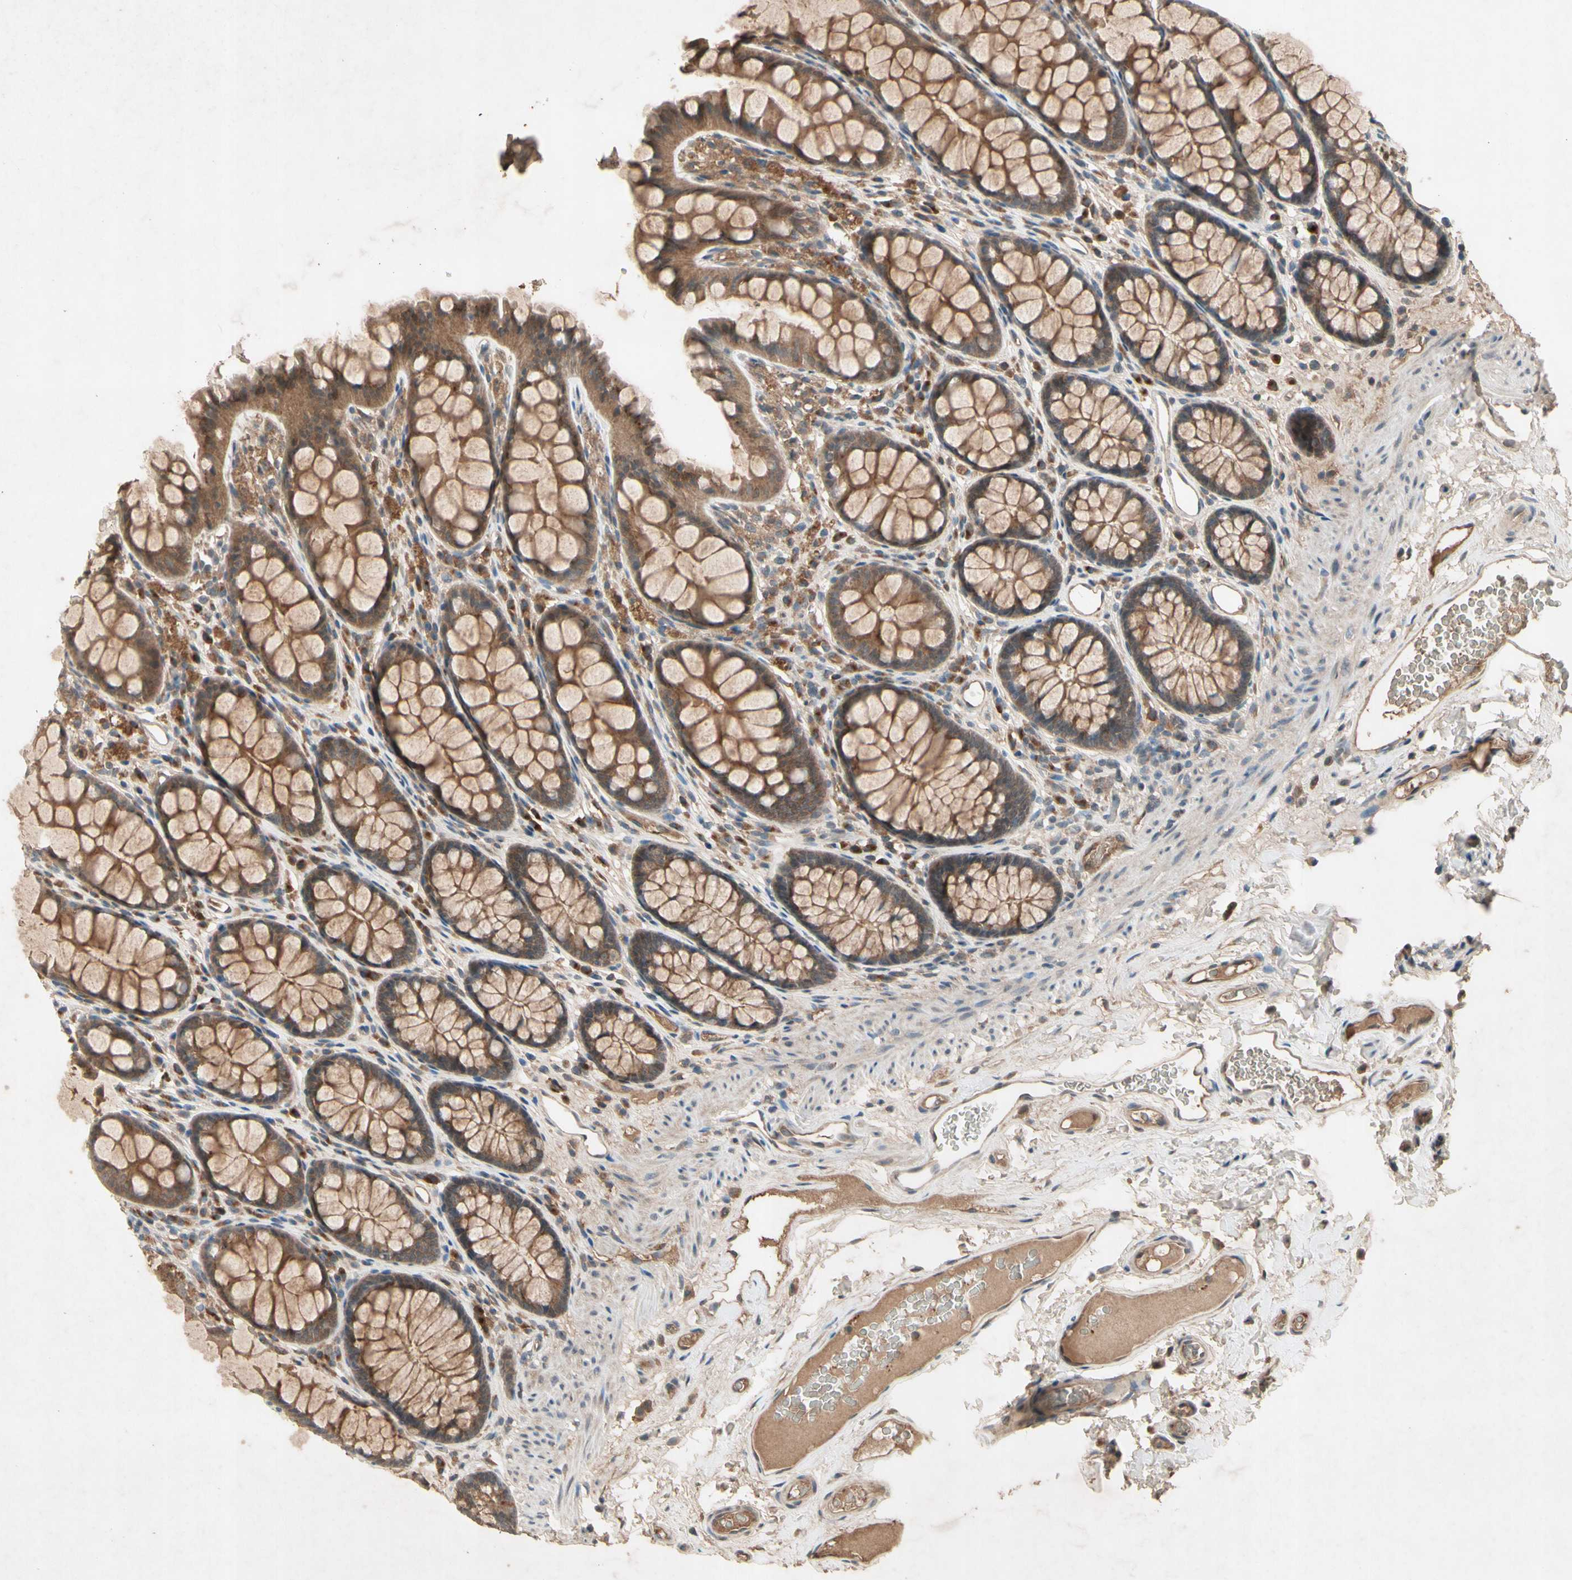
{"staining": {"intensity": "moderate", "quantity": ">75%", "location": "cytoplasmic/membranous"}, "tissue": "colon", "cell_type": "Endothelial cells", "image_type": "normal", "snomed": [{"axis": "morphology", "description": "Normal tissue, NOS"}, {"axis": "topography", "description": "Colon"}], "caption": "Moderate cytoplasmic/membranous protein expression is seen in about >75% of endothelial cells in colon. The staining was performed using DAB, with brown indicating positive protein expression. Nuclei are stained blue with hematoxylin.", "gene": "NSF", "patient": {"sex": "female", "age": 55}}